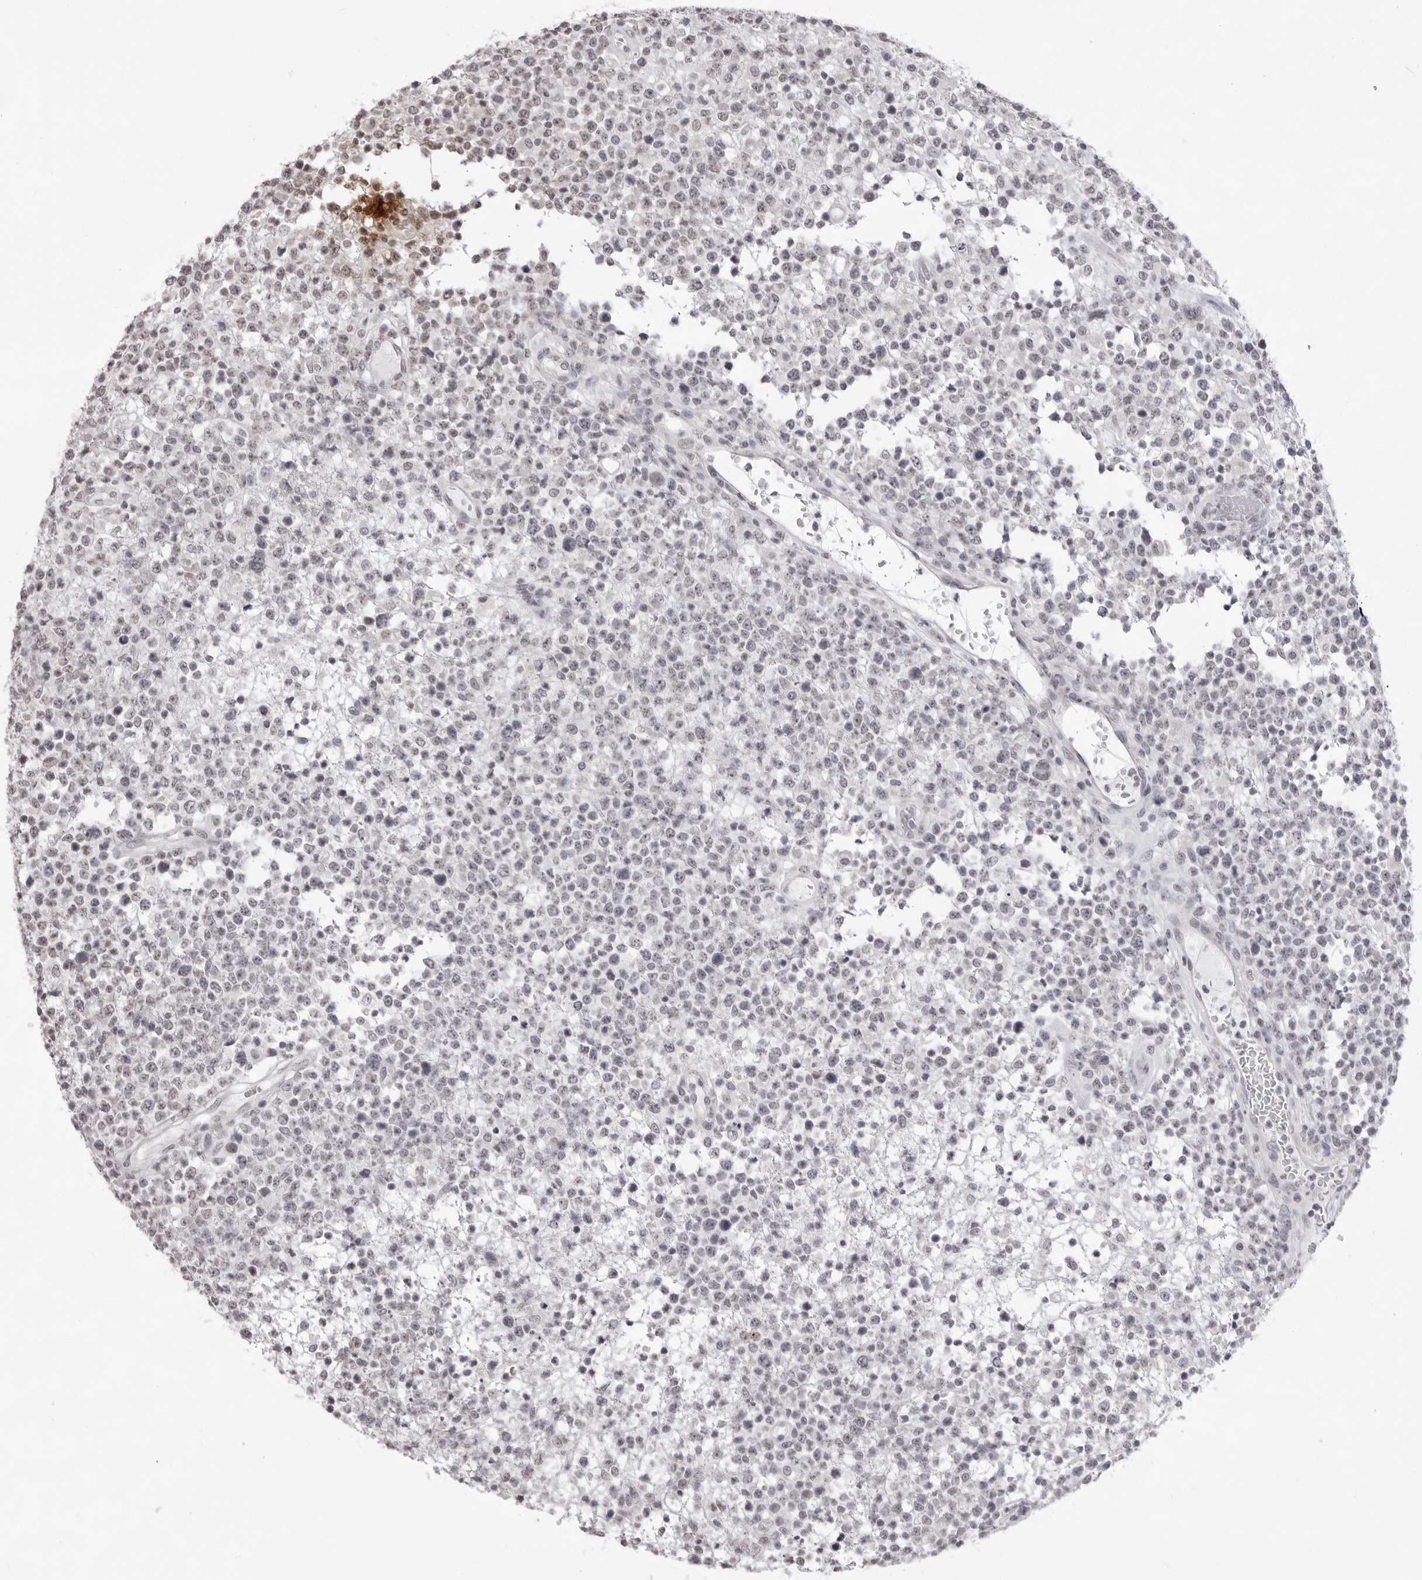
{"staining": {"intensity": "negative", "quantity": "none", "location": "none"}, "tissue": "lymphoma", "cell_type": "Tumor cells", "image_type": "cancer", "snomed": [{"axis": "morphology", "description": "Malignant lymphoma, non-Hodgkin's type, High grade"}, {"axis": "topography", "description": "Colon"}], "caption": "High magnification brightfield microscopy of malignant lymphoma, non-Hodgkin's type (high-grade) stained with DAB (brown) and counterstained with hematoxylin (blue): tumor cells show no significant staining.", "gene": "NTM", "patient": {"sex": "female", "age": 53}}